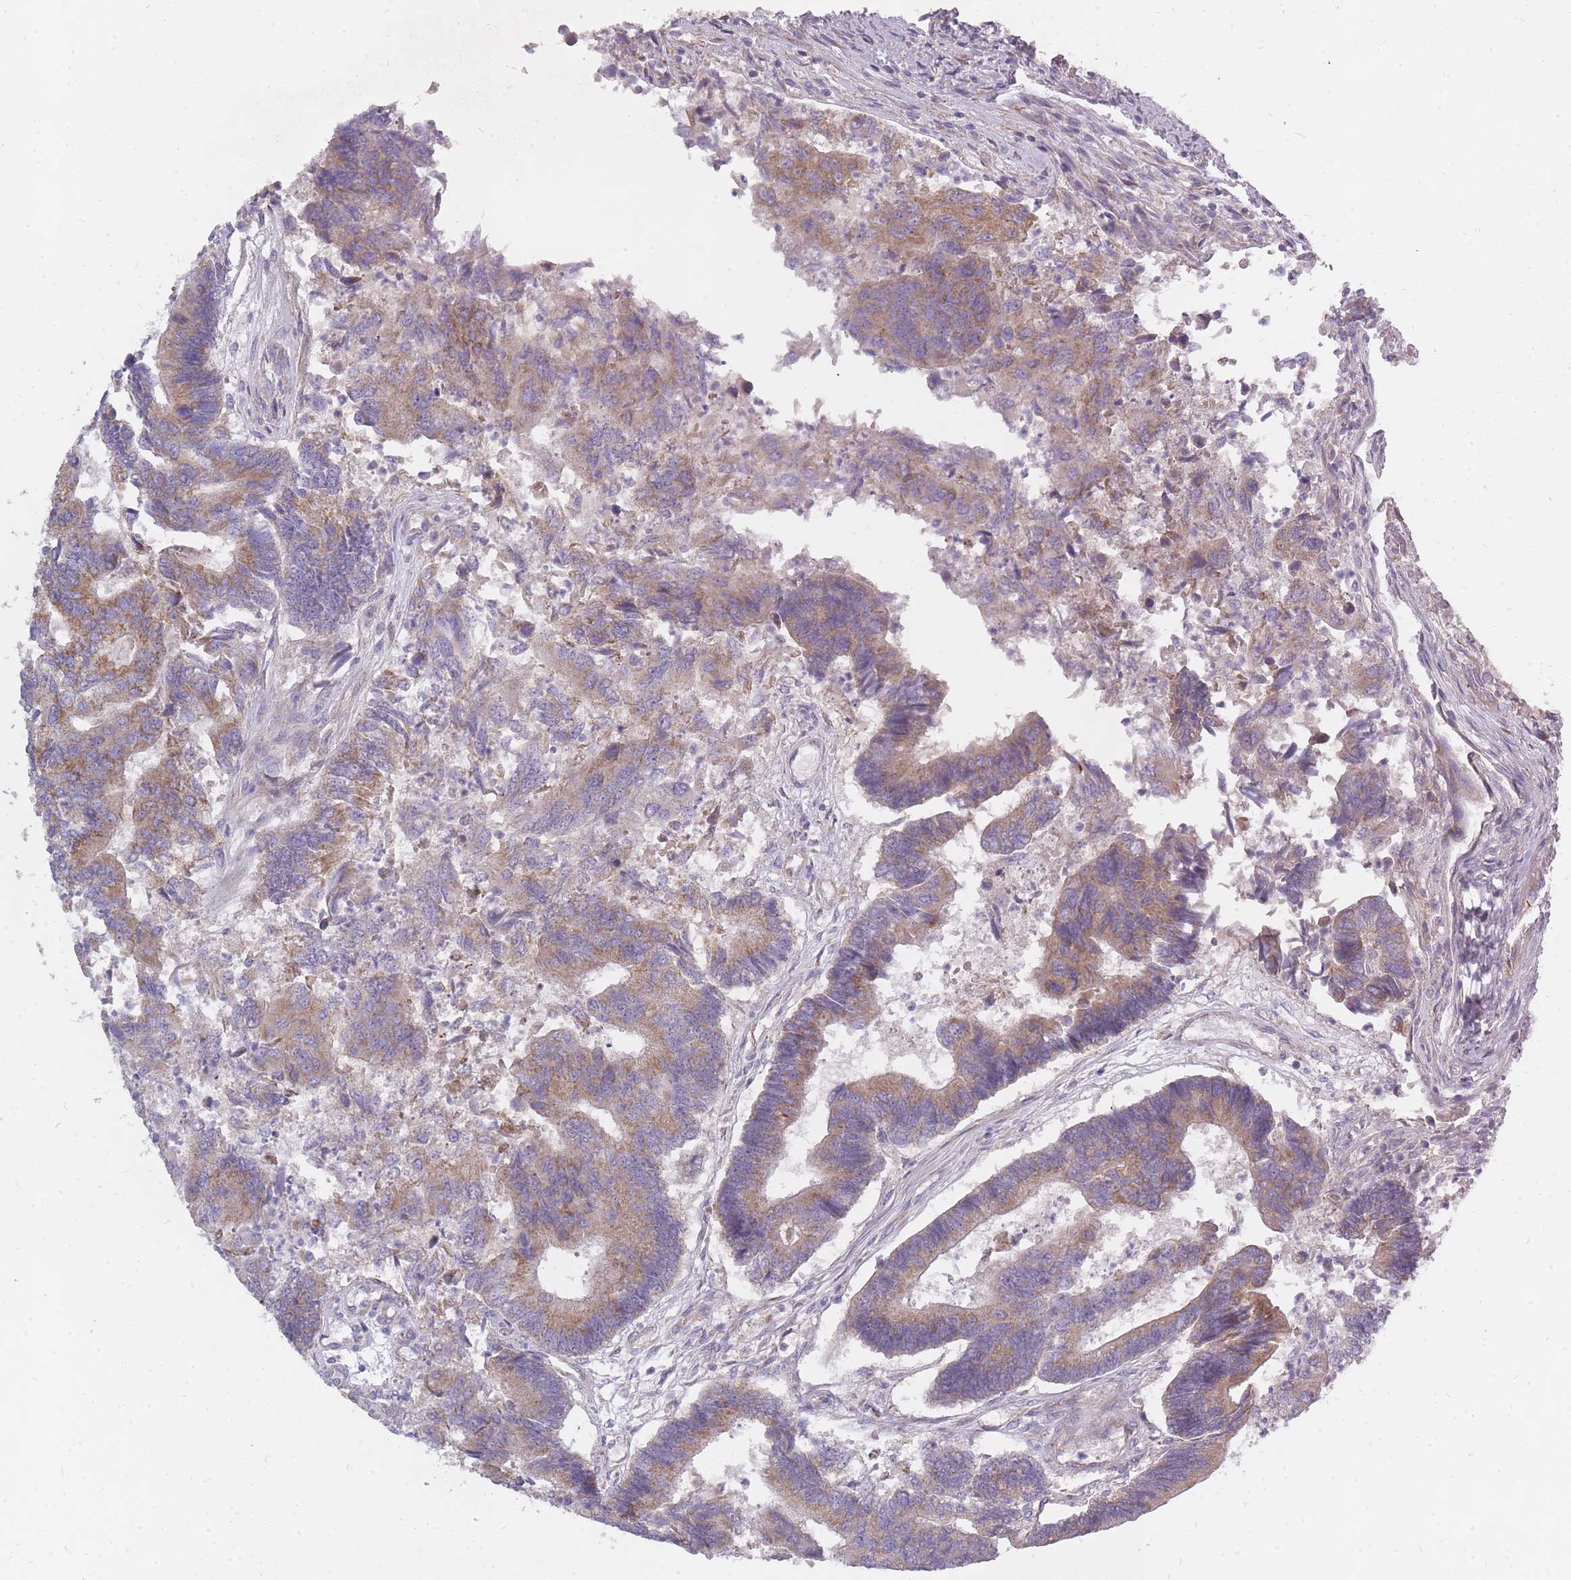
{"staining": {"intensity": "moderate", "quantity": "25%-75%", "location": "cytoplasmic/membranous"}, "tissue": "colorectal cancer", "cell_type": "Tumor cells", "image_type": "cancer", "snomed": [{"axis": "morphology", "description": "Adenocarcinoma, NOS"}, {"axis": "topography", "description": "Colon"}], "caption": "Moderate cytoplasmic/membranous protein expression is present in about 25%-75% of tumor cells in colorectal adenocarcinoma. The staining was performed using DAB, with brown indicating positive protein expression. Nuclei are stained blue with hematoxylin.", "gene": "ALKBH4", "patient": {"sex": "female", "age": 67}}